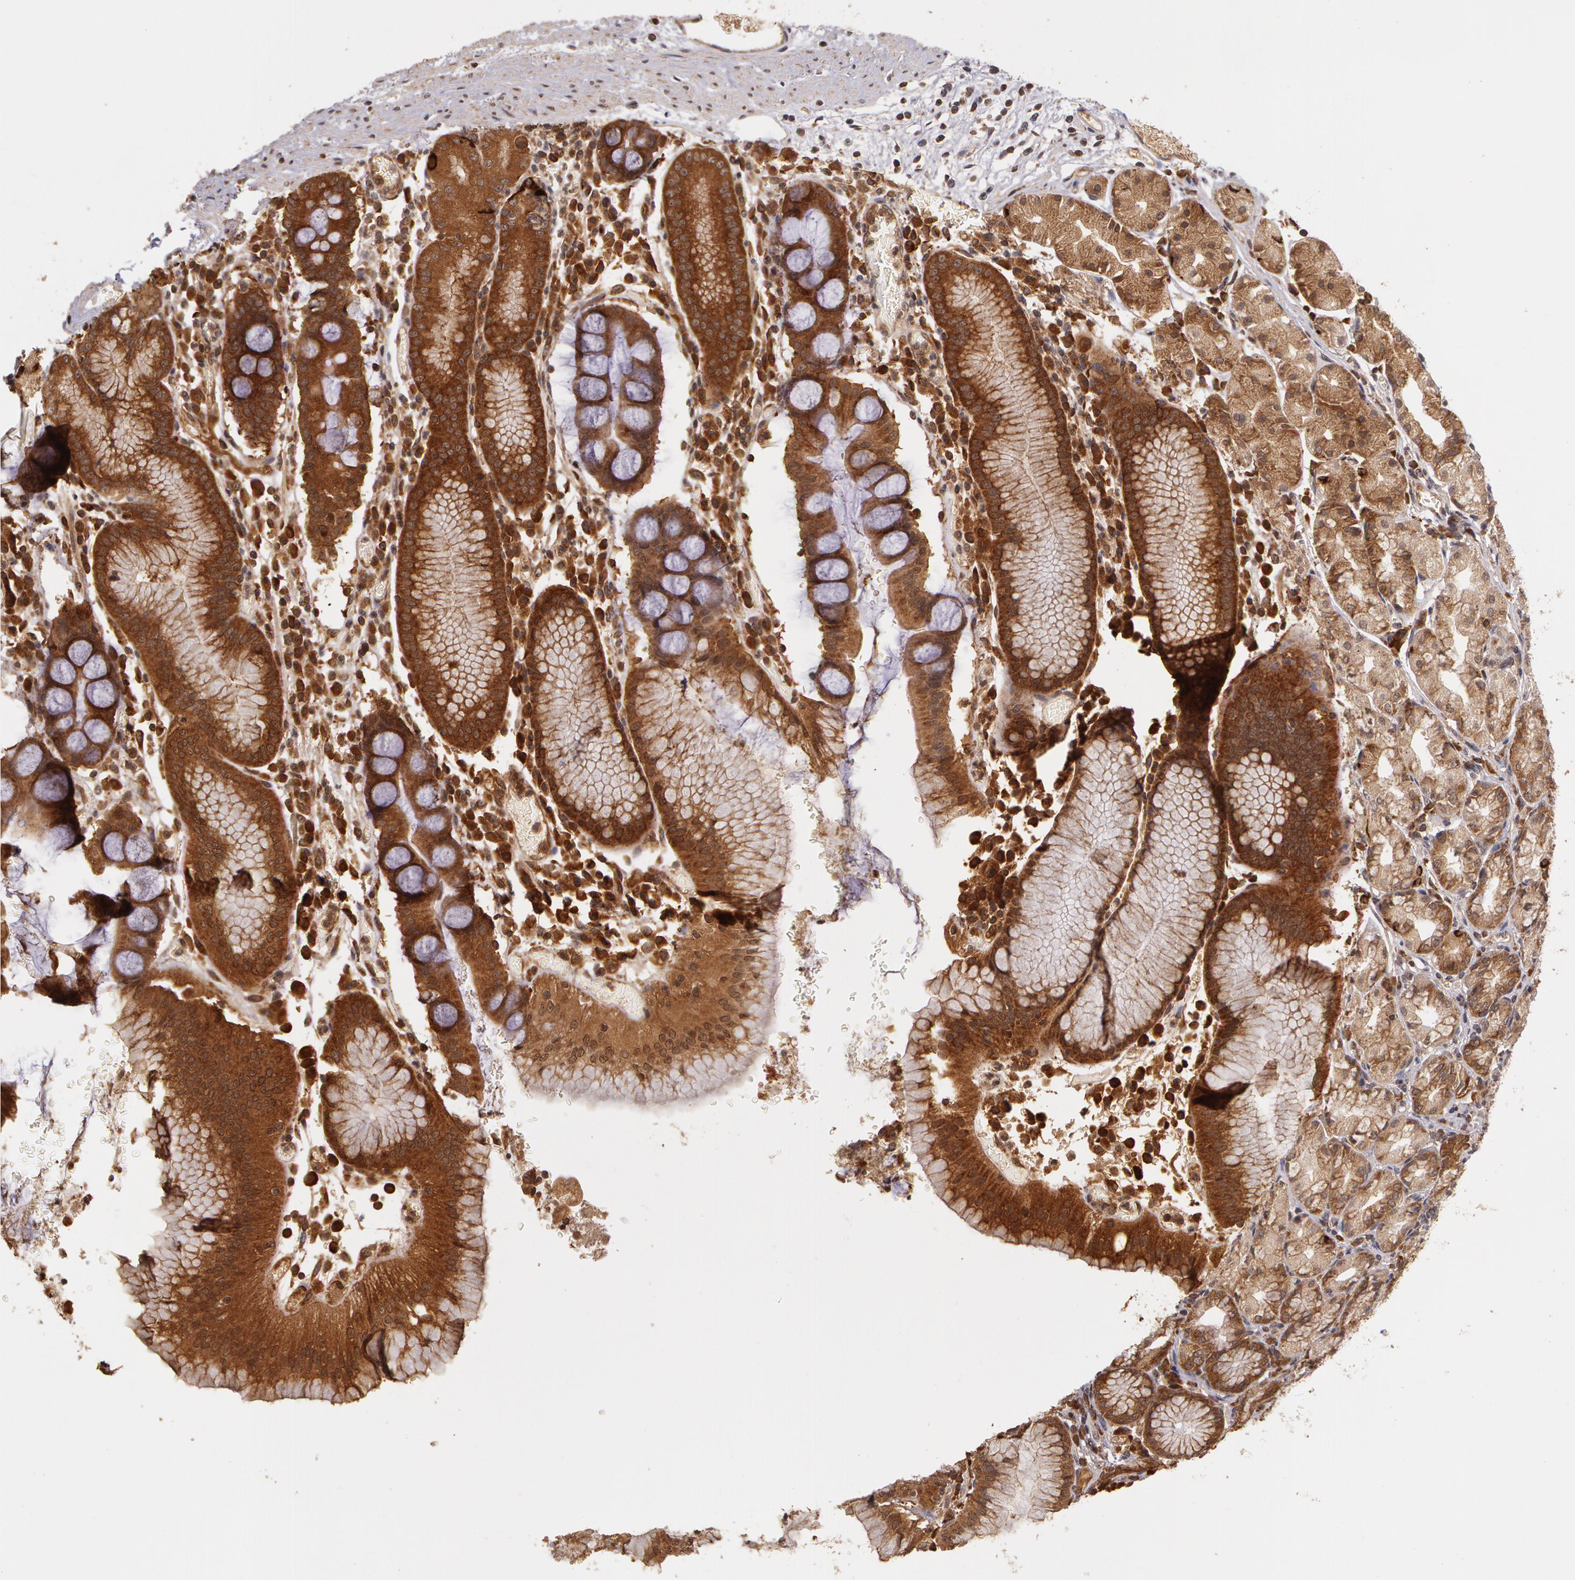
{"staining": {"intensity": "strong", "quantity": ">75%", "location": "cytoplasmic/membranous"}, "tissue": "stomach", "cell_type": "Glandular cells", "image_type": "normal", "snomed": [{"axis": "morphology", "description": "Normal tissue, NOS"}, {"axis": "topography", "description": "Stomach, lower"}], "caption": "This is a micrograph of immunohistochemistry staining of benign stomach, which shows strong expression in the cytoplasmic/membranous of glandular cells.", "gene": "ASCC2", "patient": {"sex": "female", "age": 73}}